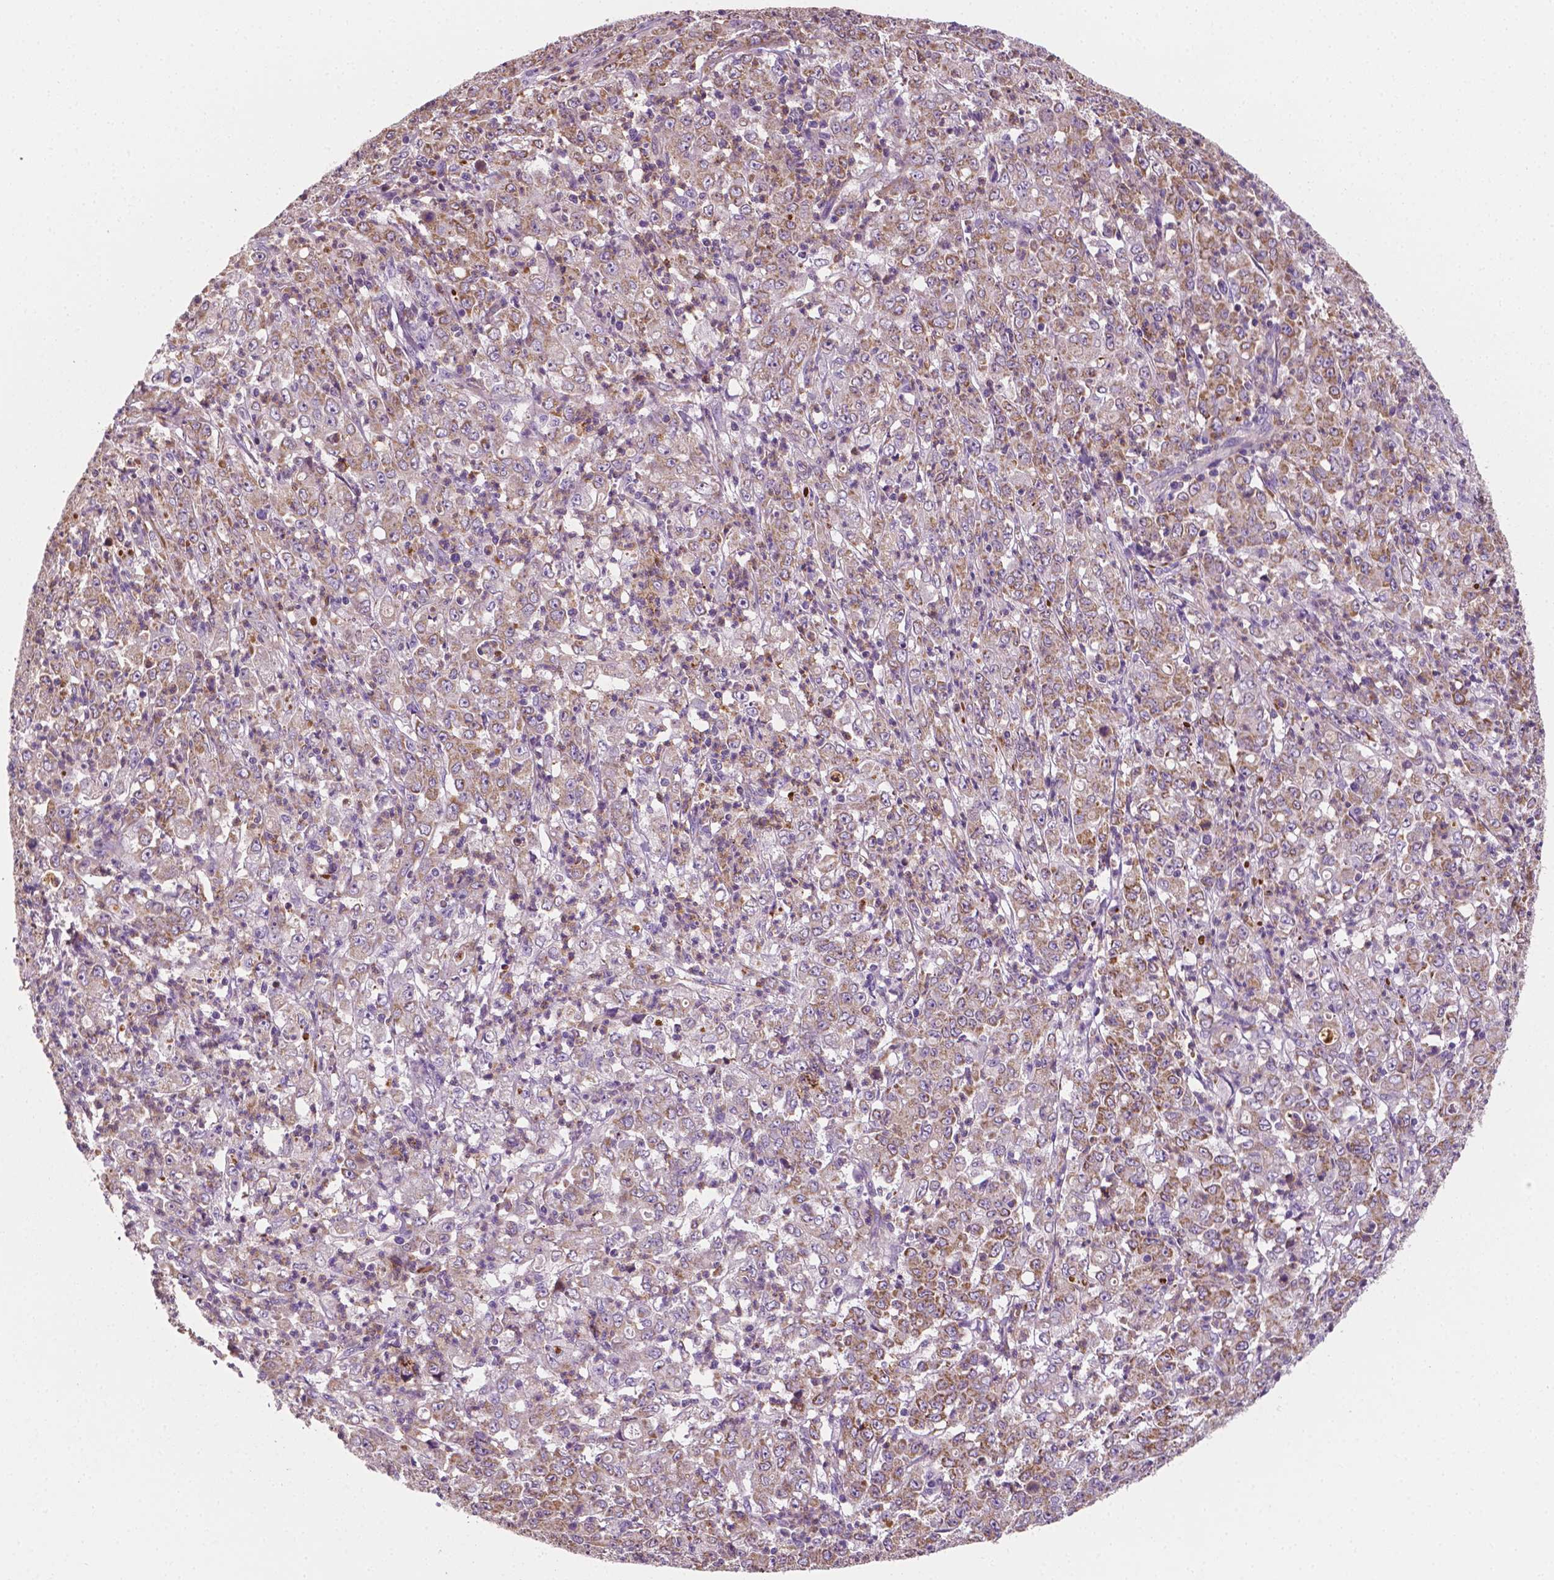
{"staining": {"intensity": "weak", "quantity": "25%-75%", "location": "cytoplasmic/membranous"}, "tissue": "stomach cancer", "cell_type": "Tumor cells", "image_type": "cancer", "snomed": [{"axis": "morphology", "description": "Adenocarcinoma, NOS"}, {"axis": "topography", "description": "Stomach, lower"}], "caption": "An immunohistochemistry (IHC) photomicrograph of tumor tissue is shown. Protein staining in brown highlights weak cytoplasmic/membranous positivity in stomach cancer within tumor cells. Nuclei are stained in blue.", "gene": "PTX3", "patient": {"sex": "female", "age": 71}}